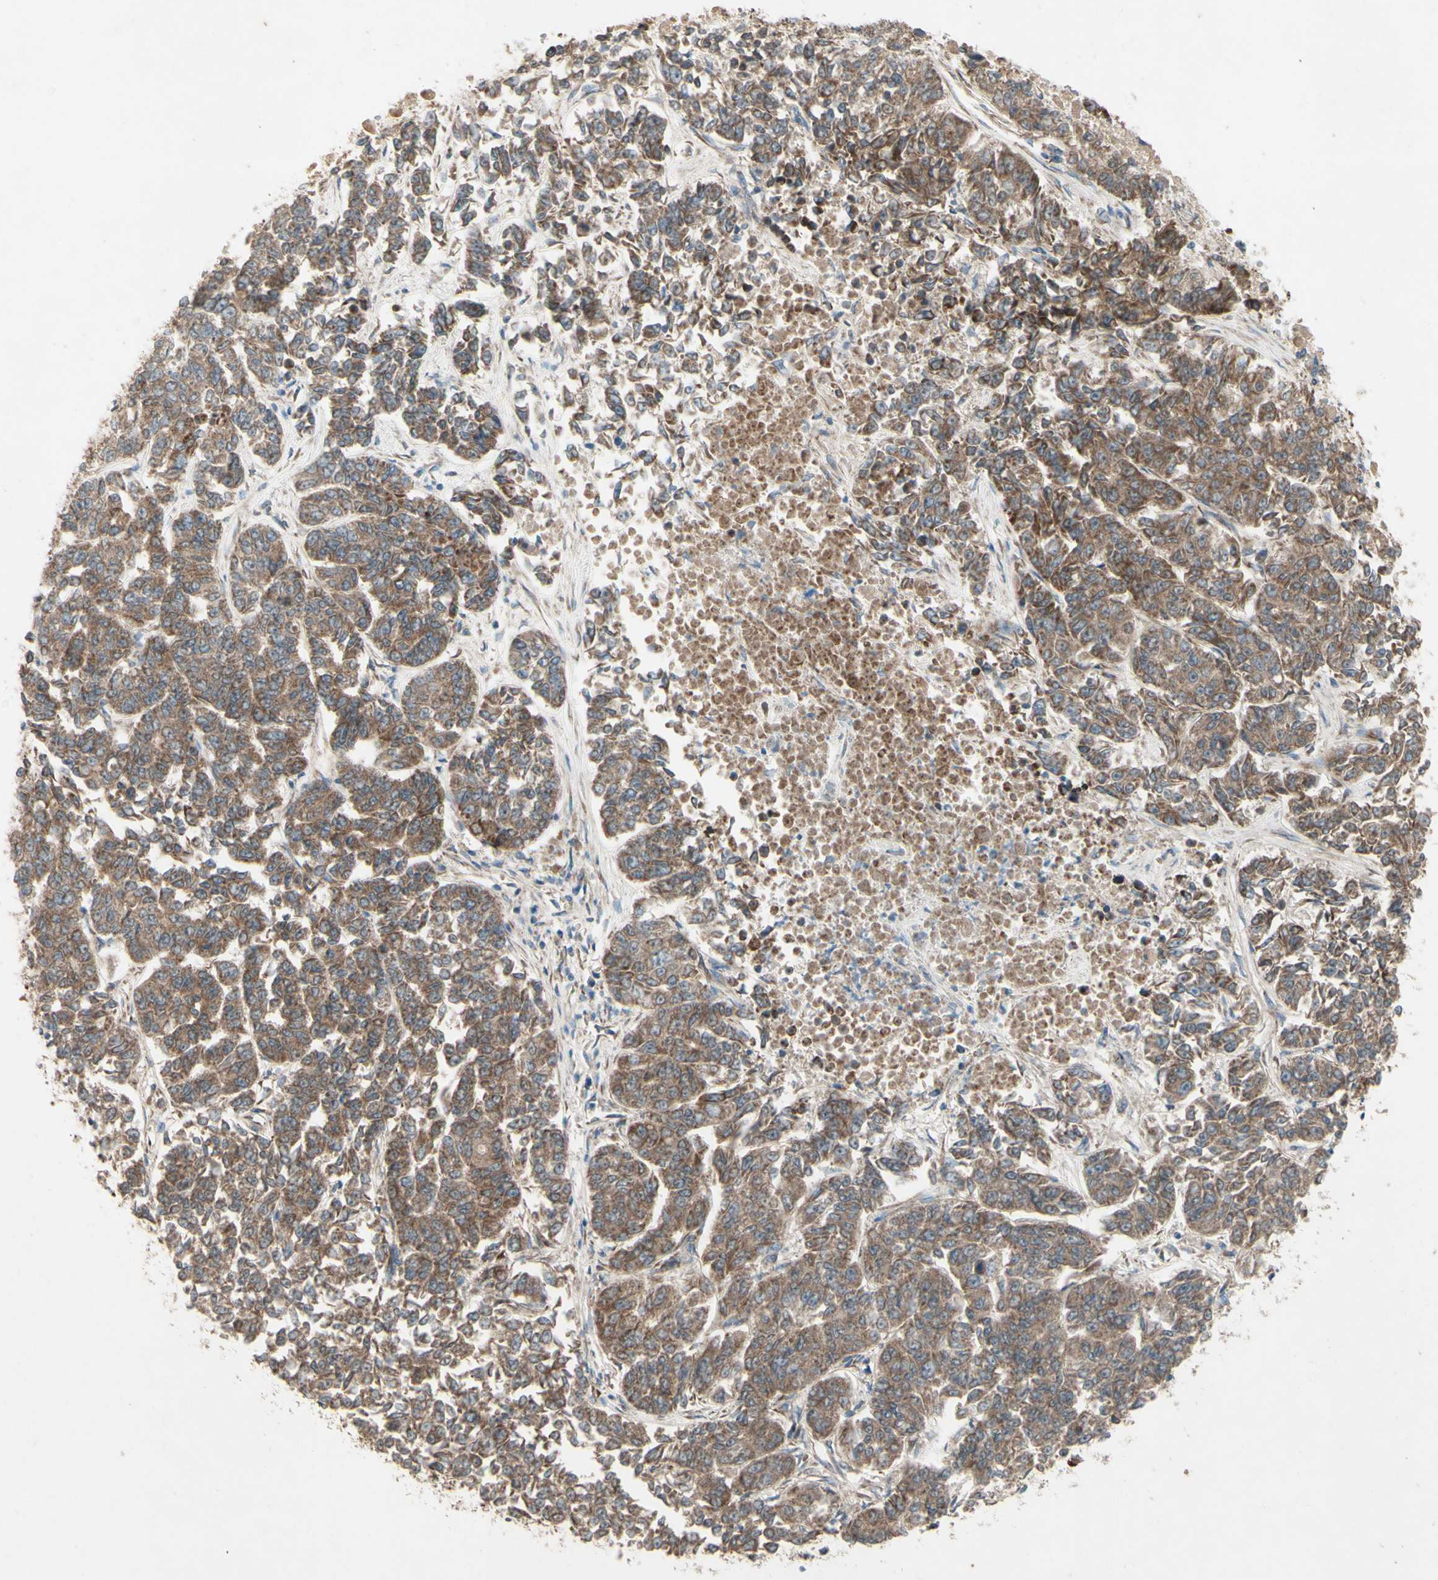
{"staining": {"intensity": "strong", "quantity": ">75%", "location": "cytoplasmic/membranous"}, "tissue": "lung cancer", "cell_type": "Tumor cells", "image_type": "cancer", "snomed": [{"axis": "morphology", "description": "Adenocarcinoma, NOS"}, {"axis": "topography", "description": "Lung"}], "caption": "Strong cytoplasmic/membranous positivity for a protein is seen in approximately >75% of tumor cells of lung cancer using immunohistochemistry.", "gene": "RHOT1", "patient": {"sex": "male", "age": 84}}